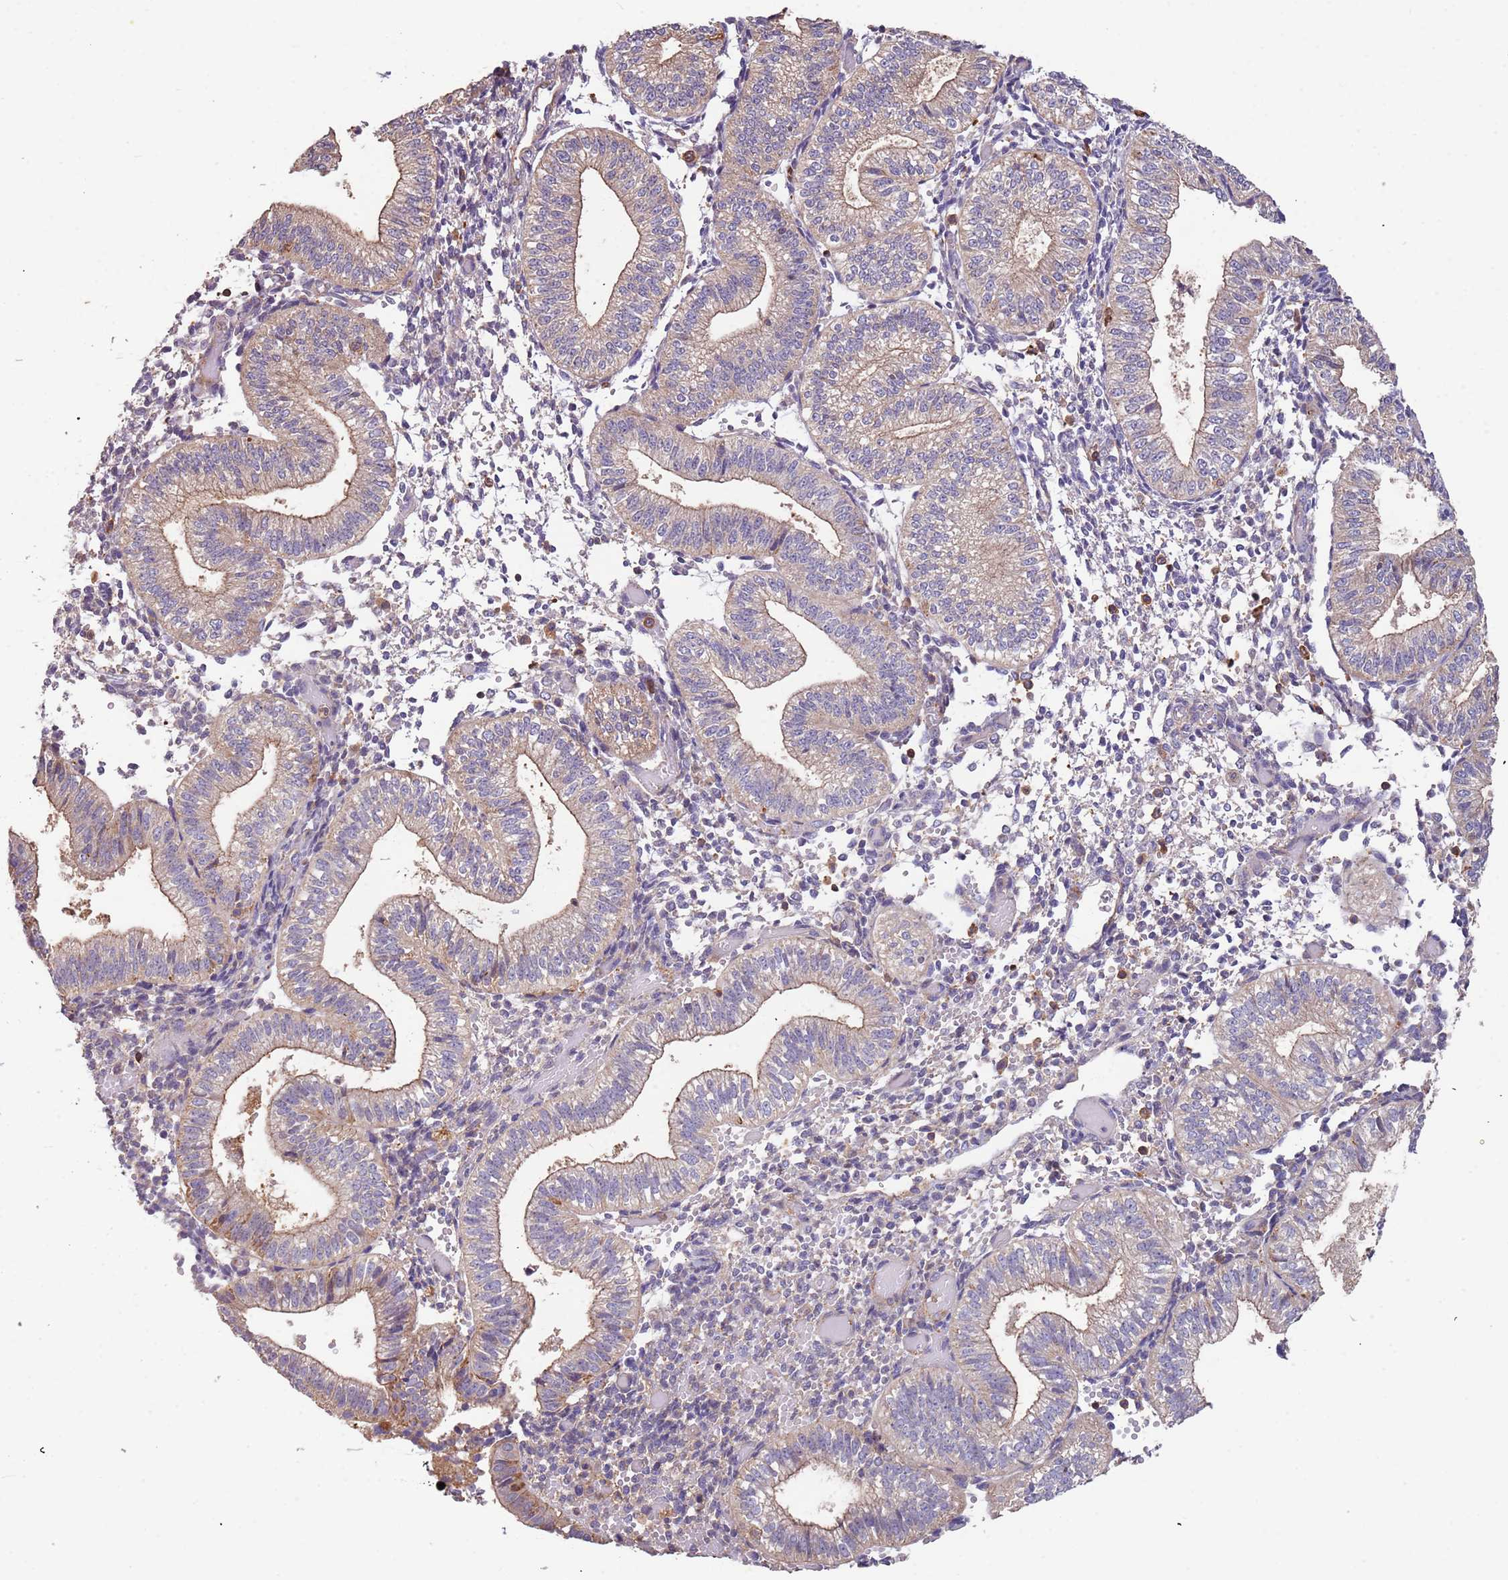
{"staining": {"intensity": "negative", "quantity": "none", "location": "none"}, "tissue": "endometrium", "cell_type": "Cells in endometrial stroma", "image_type": "normal", "snomed": [{"axis": "morphology", "description": "Normal tissue, NOS"}, {"axis": "topography", "description": "Endometrium"}], "caption": "The micrograph shows no significant expression in cells in endometrial stroma of endometrium. (Stains: DAB (3,3'-diaminobenzidine) immunohistochemistry (IHC) with hematoxylin counter stain, Microscopy: brightfield microscopy at high magnification).", "gene": "SYT4", "patient": {"sex": "female", "age": 34}}